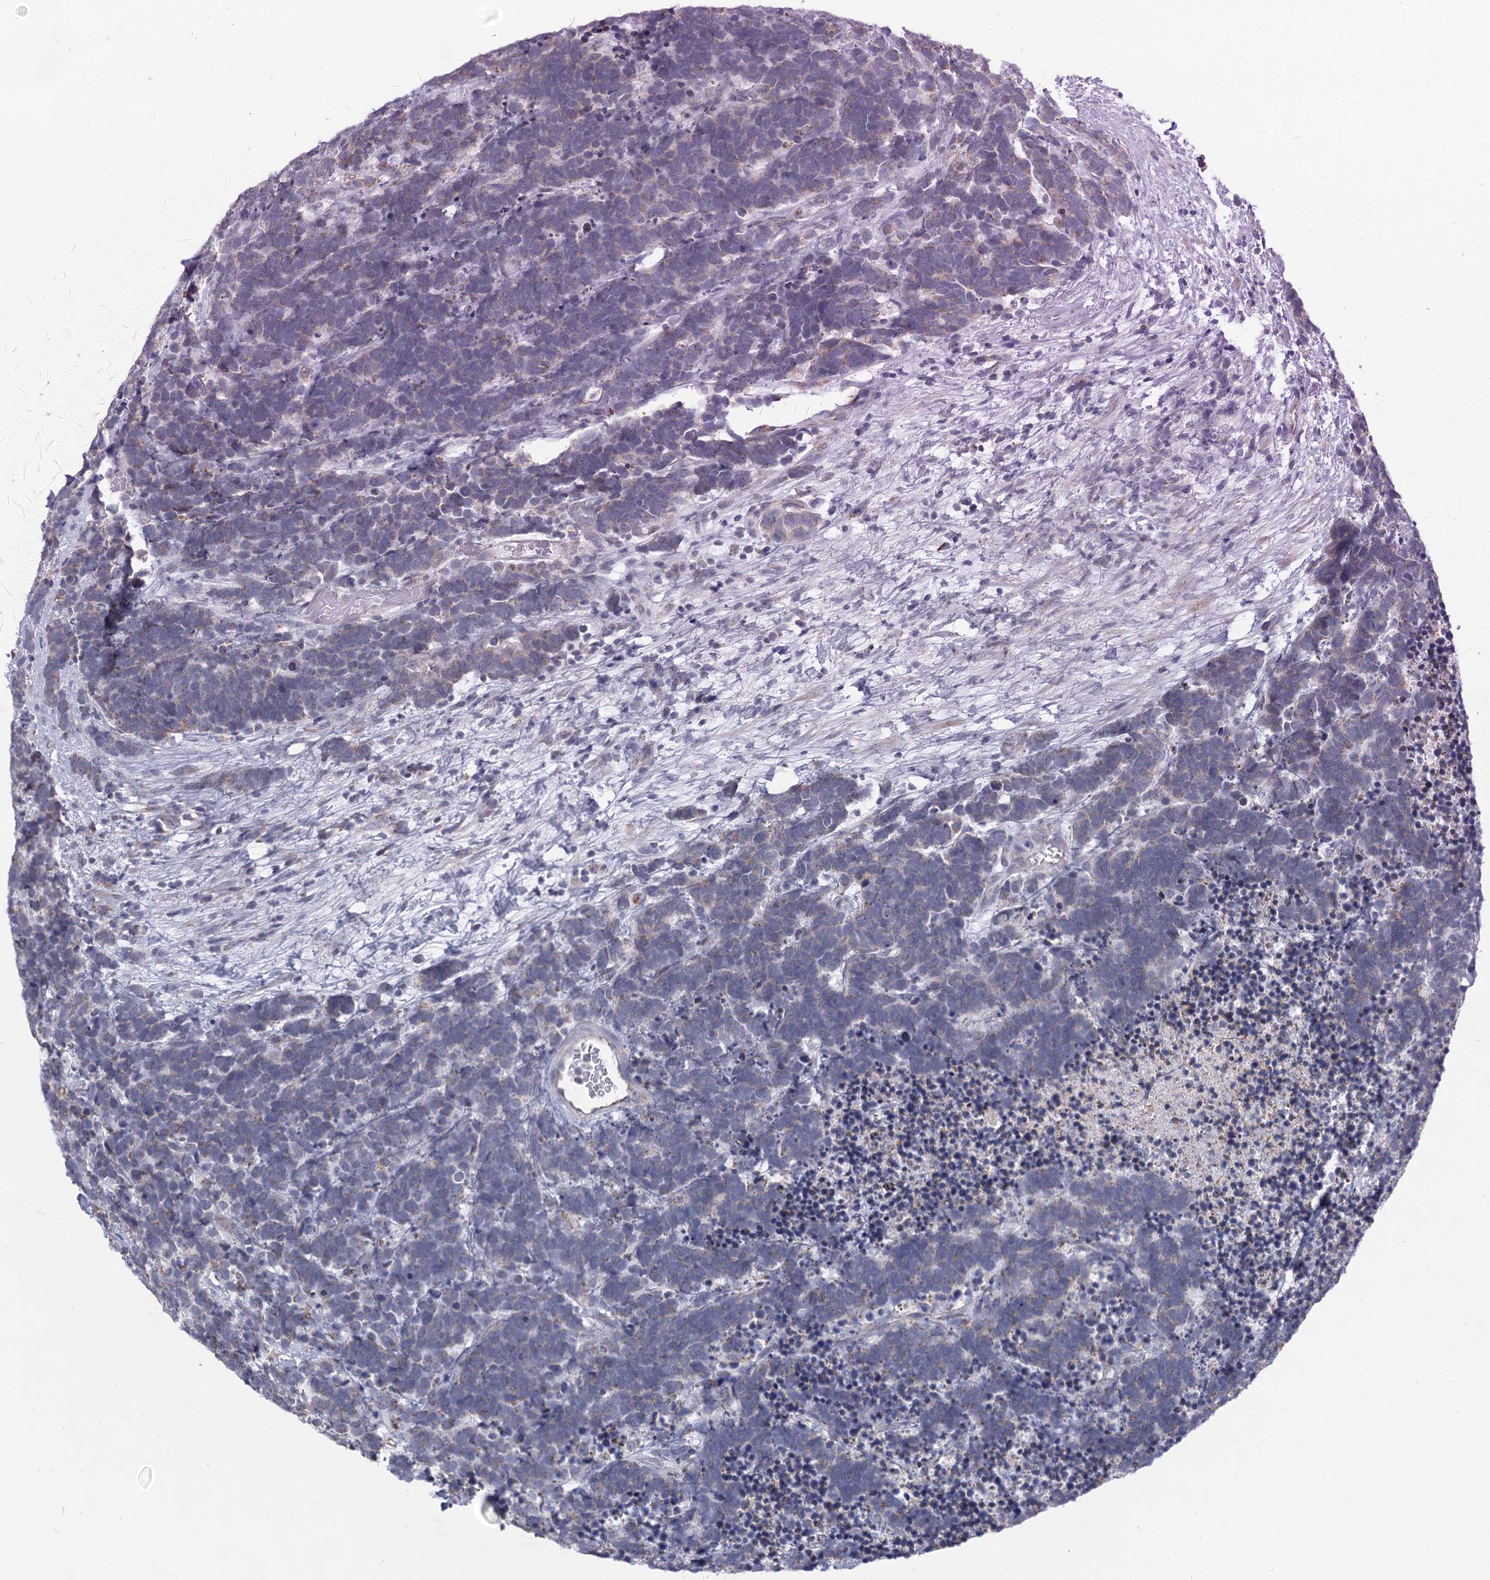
{"staining": {"intensity": "negative", "quantity": "none", "location": "none"}, "tissue": "carcinoid", "cell_type": "Tumor cells", "image_type": "cancer", "snomed": [{"axis": "morphology", "description": "Carcinoma, NOS"}, {"axis": "morphology", "description": "Carcinoid, malignant, NOS"}, {"axis": "topography", "description": "Urinary bladder"}], "caption": "Malignant carcinoid was stained to show a protein in brown. There is no significant staining in tumor cells.", "gene": "NDUFC2", "patient": {"sex": "male", "age": 57}}